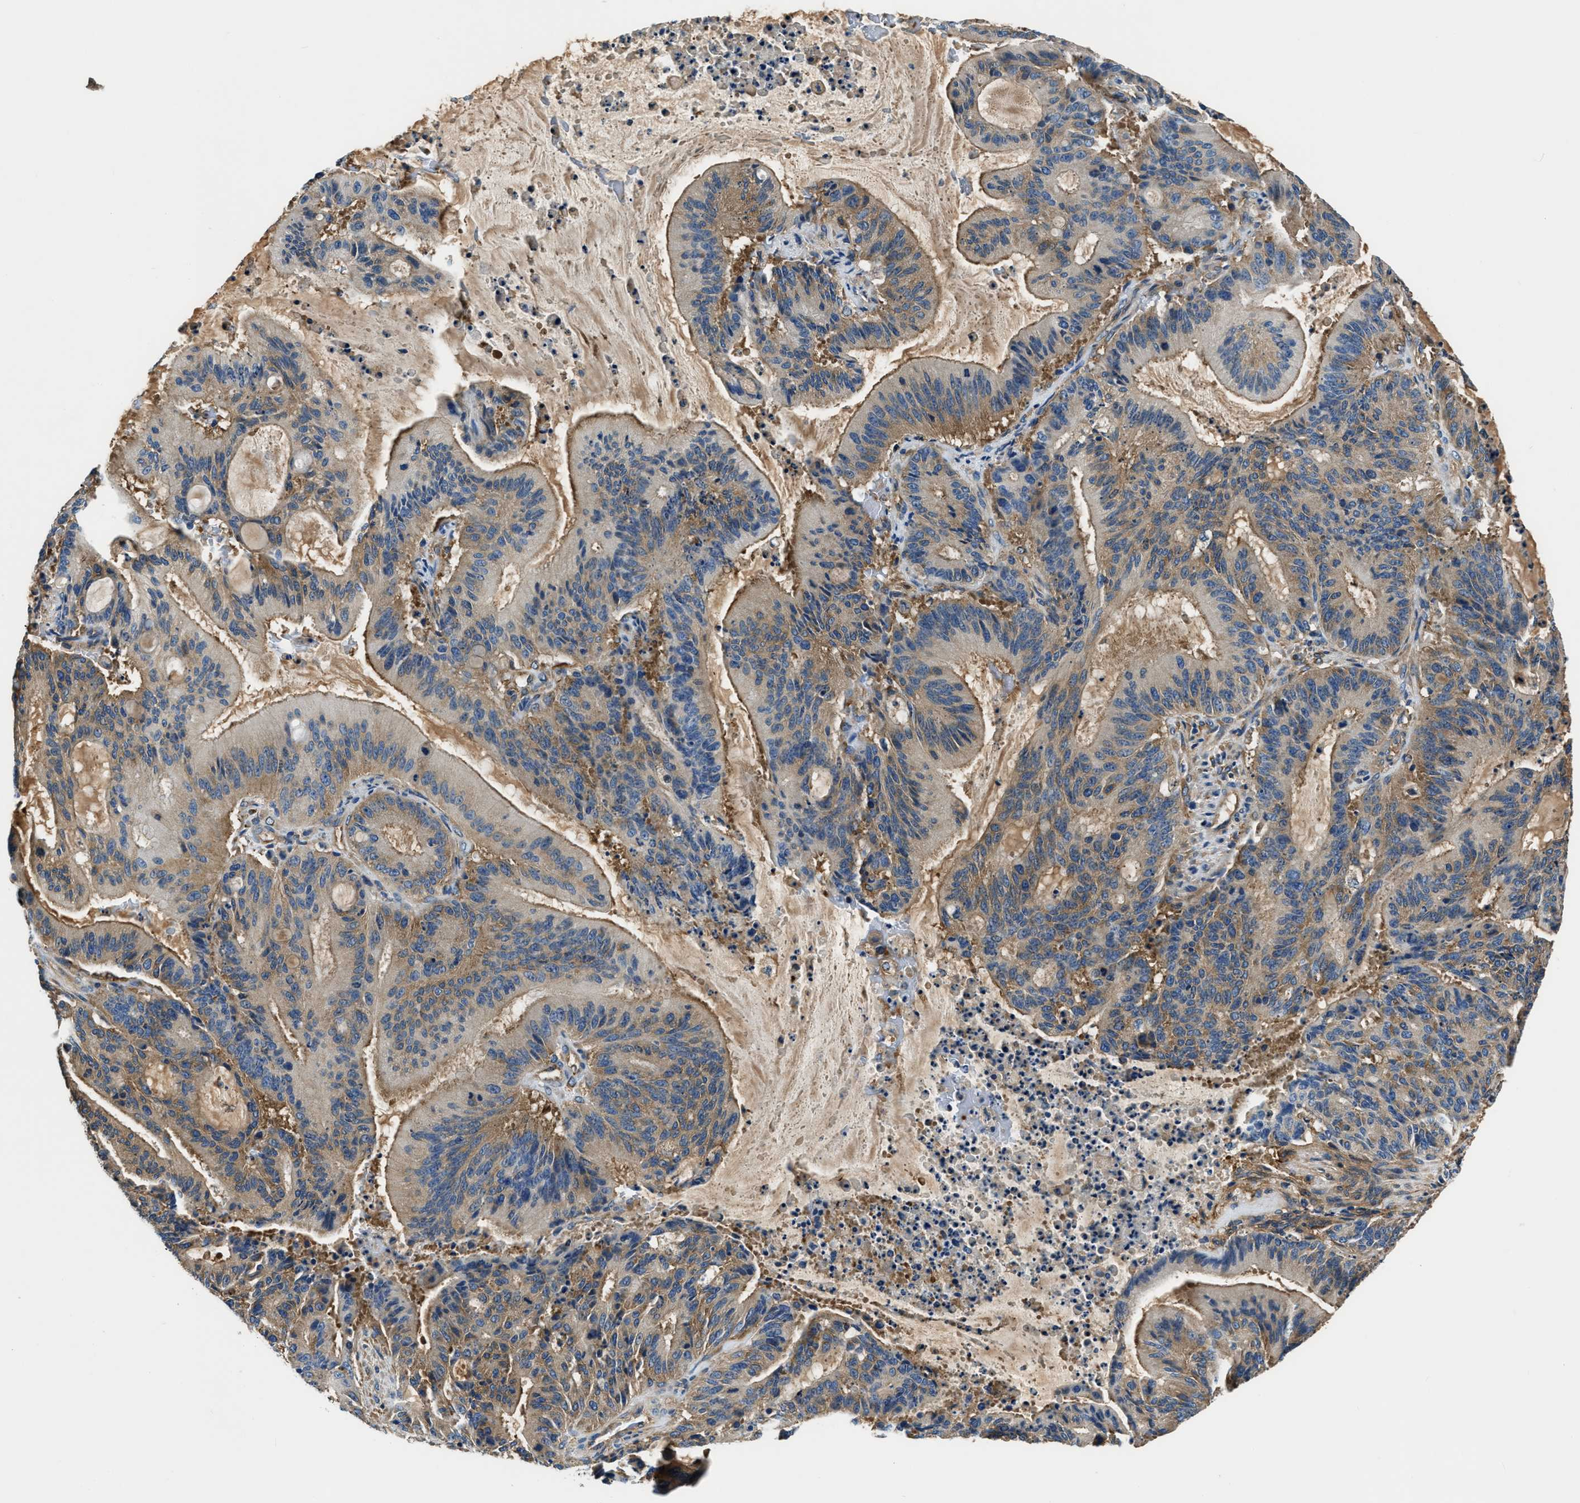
{"staining": {"intensity": "weak", "quantity": "25%-75%", "location": "cytoplasmic/membranous"}, "tissue": "liver cancer", "cell_type": "Tumor cells", "image_type": "cancer", "snomed": [{"axis": "morphology", "description": "Normal tissue, NOS"}, {"axis": "morphology", "description": "Cholangiocarcinoma"}, {"axis": "topography", "description": "Liver"}, {"axis": "topography", "description": "Peripheral nerve tissue"}], "caption": "Protein analysis of cholangiocarcinoma (liver) tissue exhibits weak cytoplasmic/membranous positivity in approximately 25%-75% of tumor cells.", "gene": "EEA1", "patient": {"sex": "female", "age": 73}}